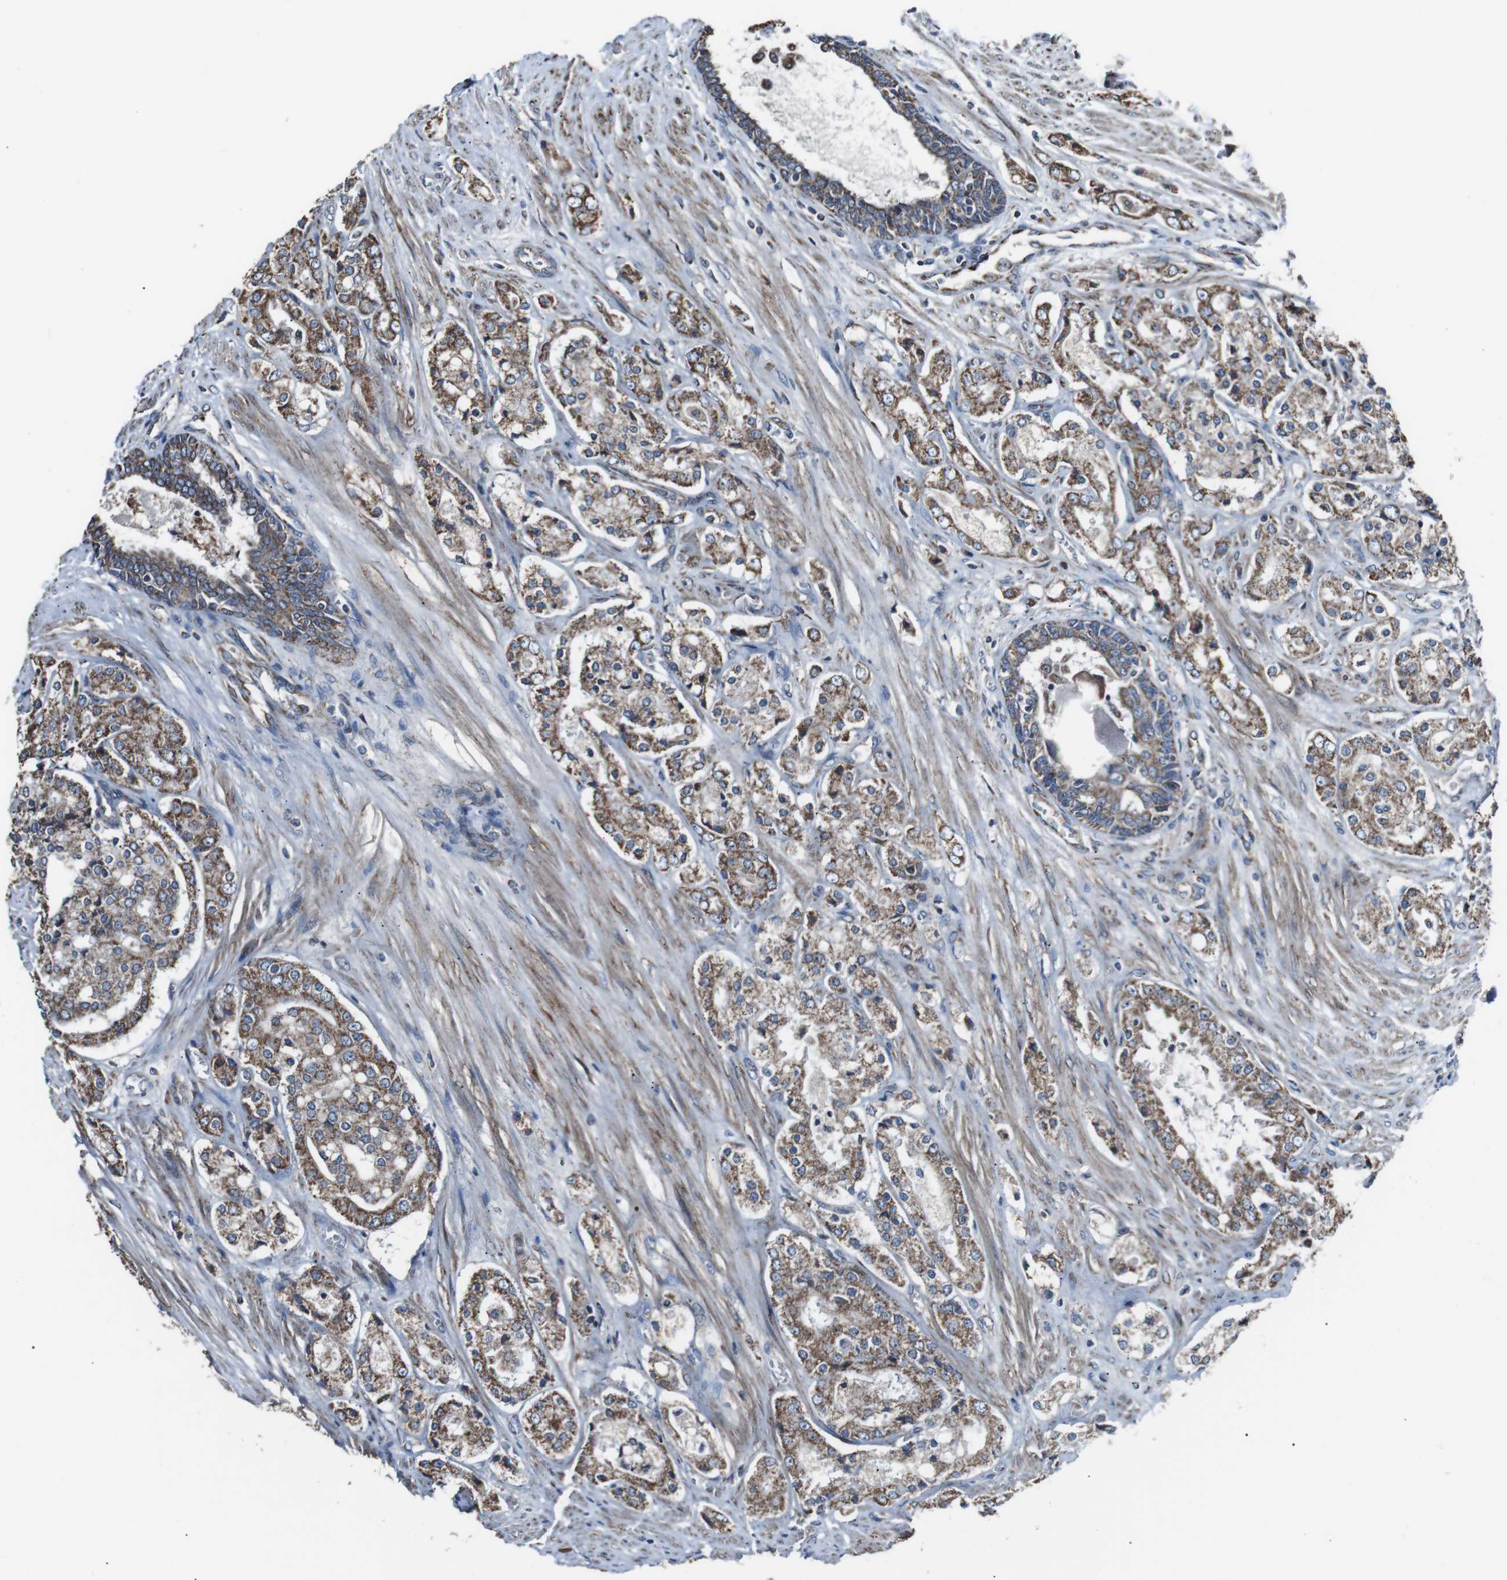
{"staining": {"intensity": "moderate", "quantity": ">75%", "location": "cytoplasmic/membranous"}, "tissue": "prostate cancer", "cell_type": "Tumor cells", "image_type": "cancer", "snomed": [{"axis": "morphology", "description": "Adenocarcinoma, High grade"}, {"axis": "topography", "description": "Prostate"}], "caption": "Approximately >75% of tumor cells in adenocarcinoma (high-grade) (prostate) reveal moderate cytoplasmic/membranous protein staining as visualized by brown immunohistochemical staining.", "gene": "CISD2", "patient": {"sex": "male", "age": 65}}